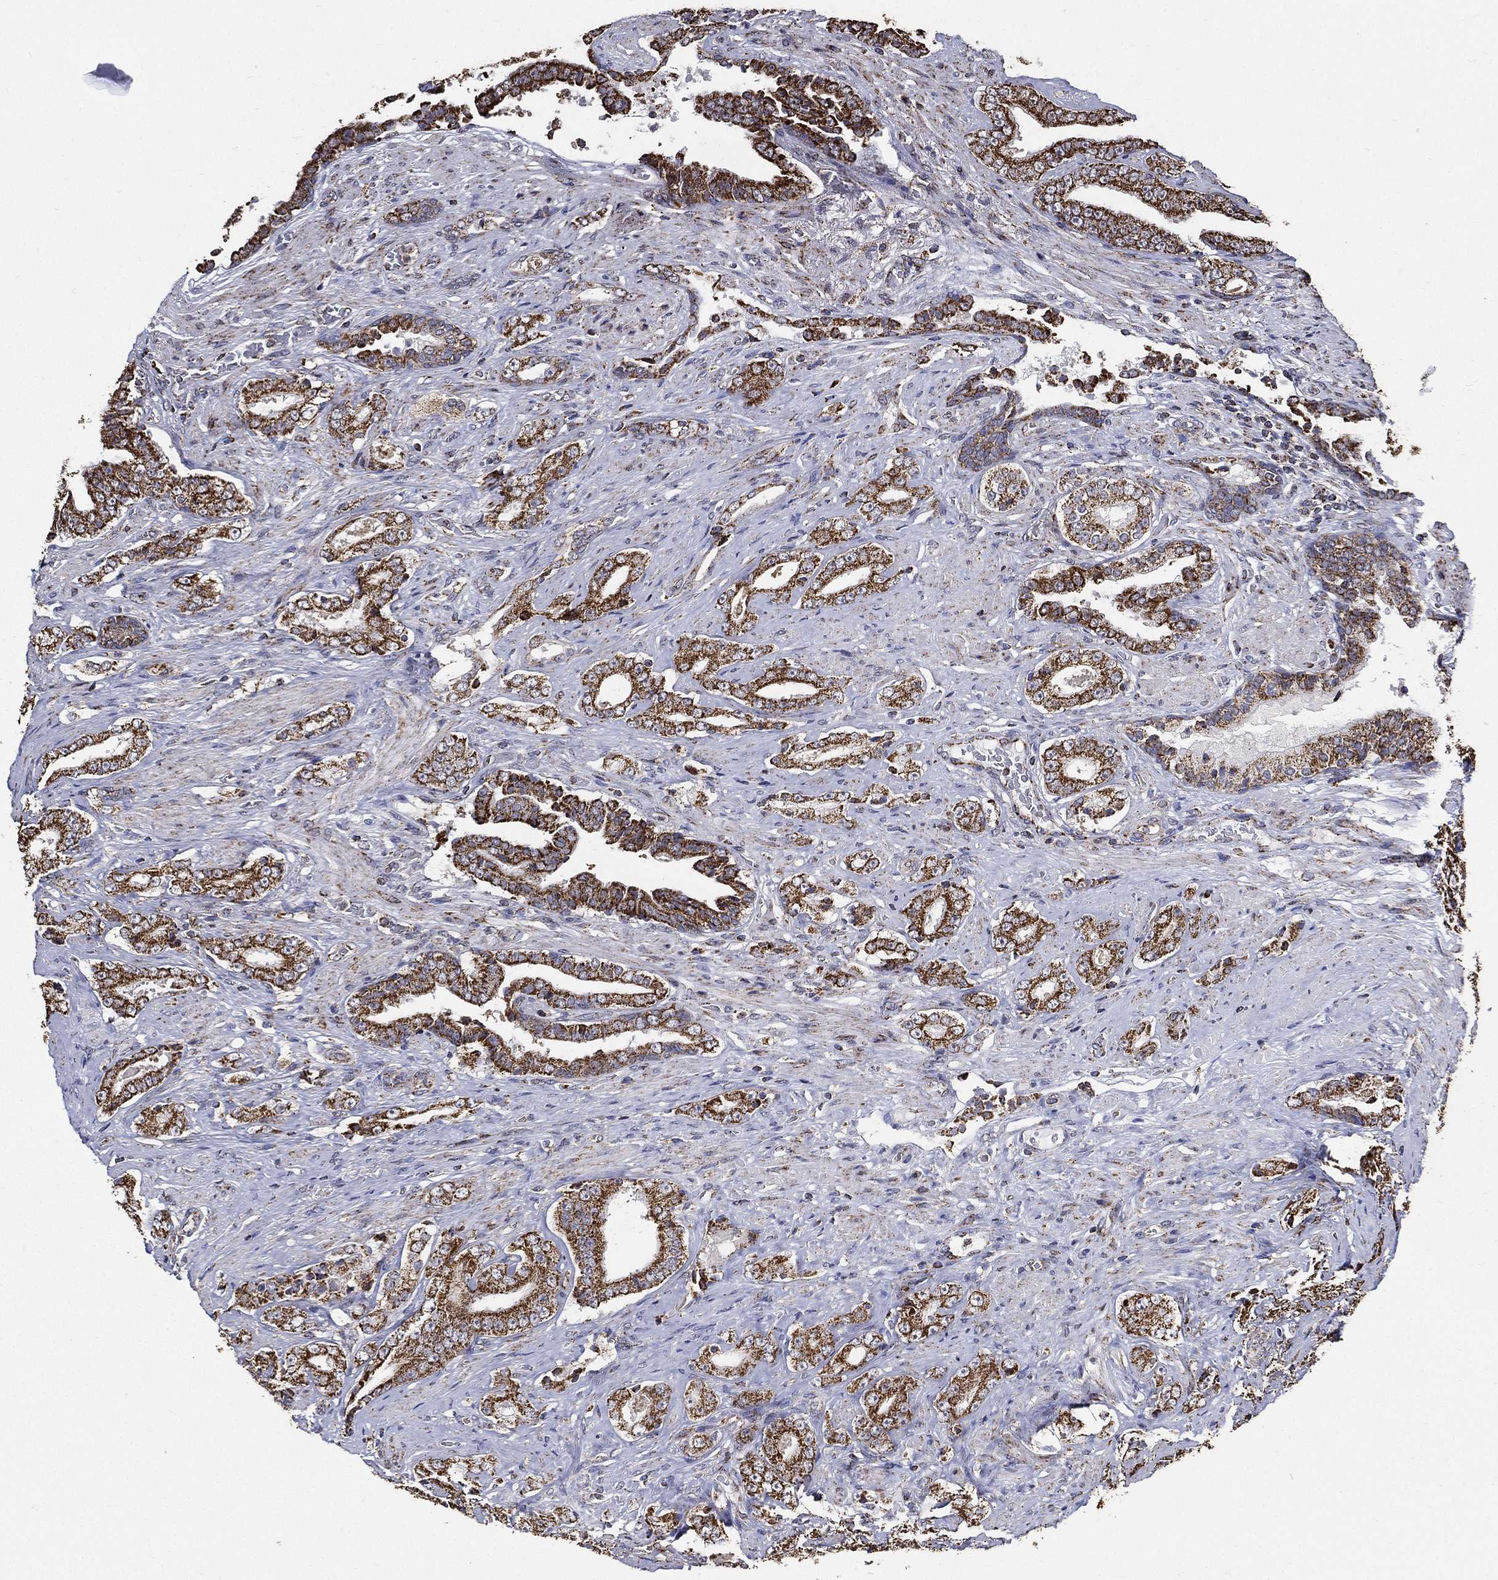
{"staining": {"intensity": "strong", "quantity": ">75%", "location": "cytoplasmic/membranous"}, "tissue": "prostate cancer", "cell_type": "Tumor cells", "image_type": "cancer", "snomed": [{"axis": "morphology", "description": "Adenocarcinoma, Low grade"}, {"axis": "topography", "description": "Prostate and seminal vesicle, NOS"}], "caption": "Strong cytoplasmic/membranous protein expression is appreciated in approximately >75% of tumor cells in prostate low-grade adenocarcinoma. Using DAB (3,3'-diaminobenzidine) (brown) and hematoxylin (blue) stains, captured at high magnification using brightfield microscopy.", "gene": "NDUFAB1", "patient": {"sex": "male", "age": 61}}